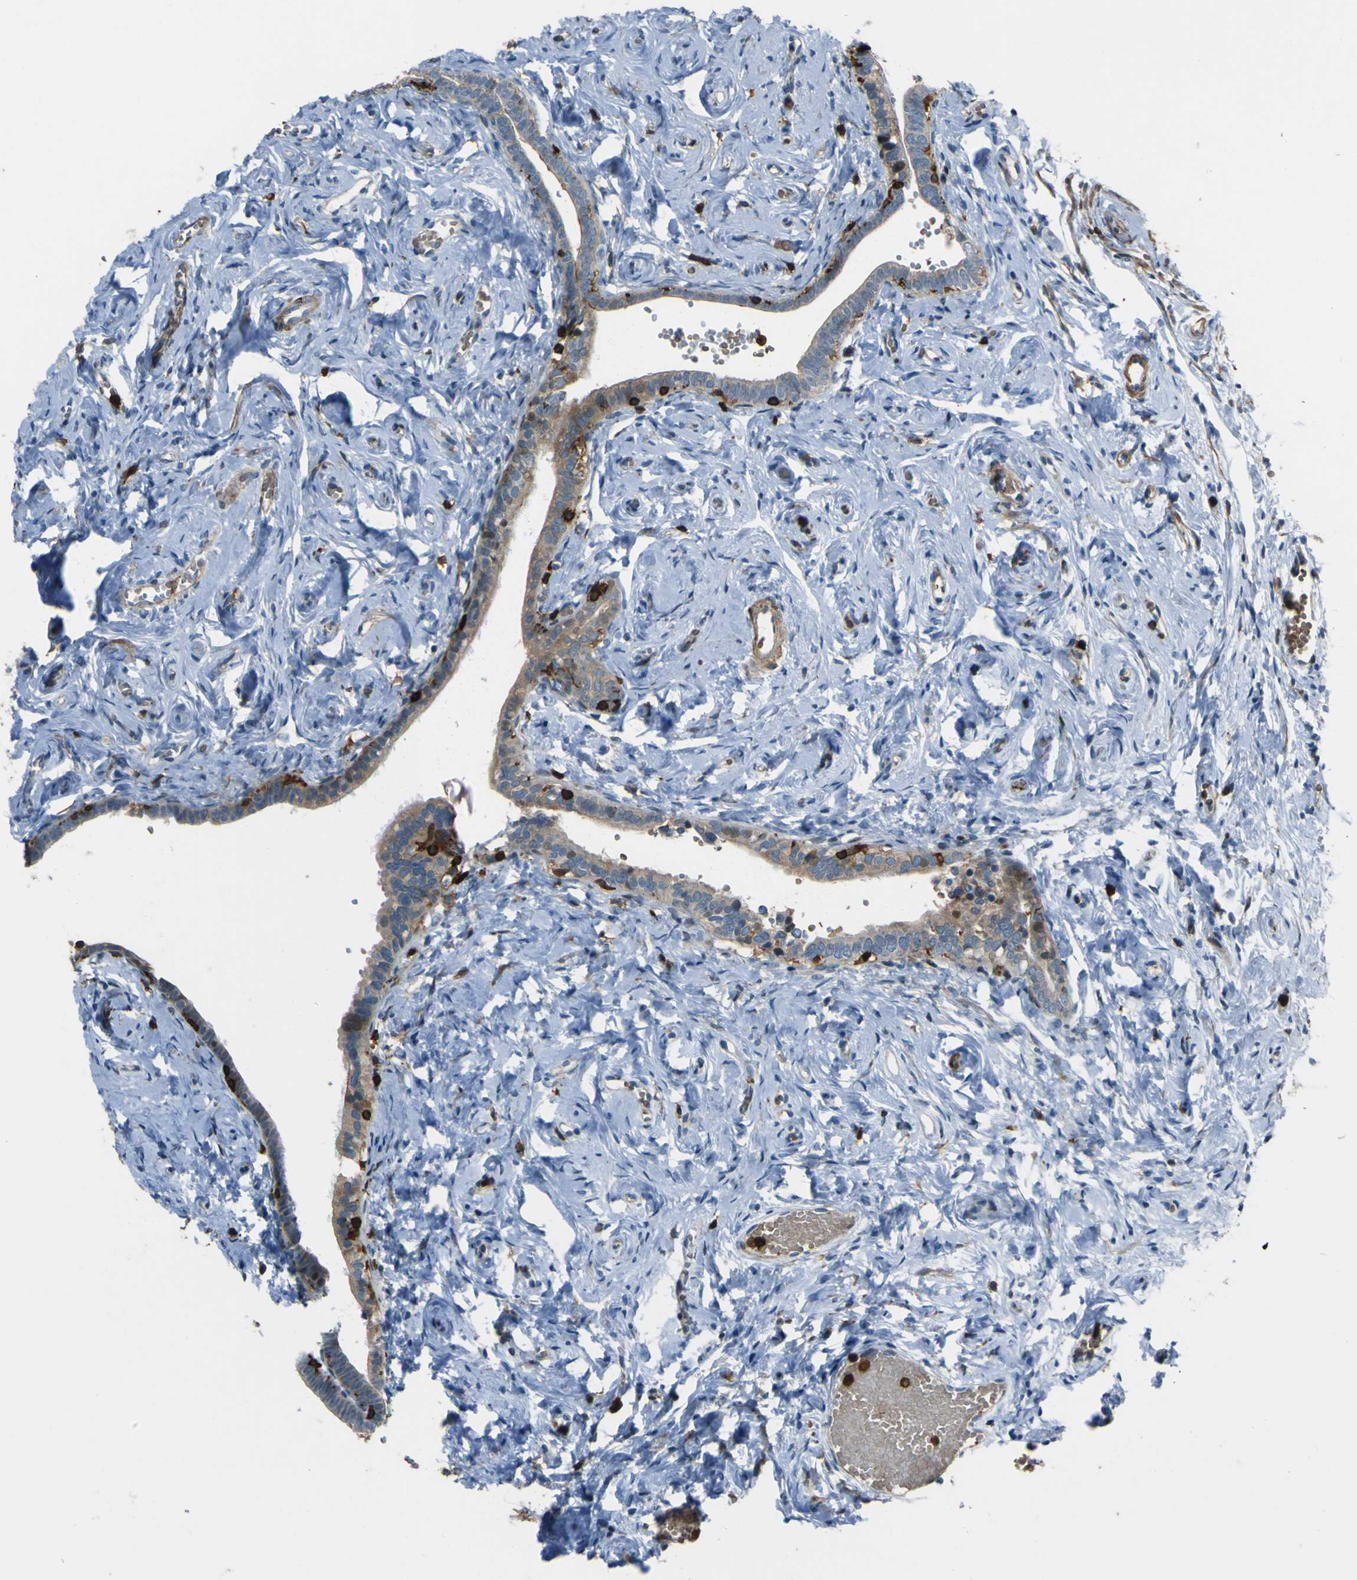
{"staining": {"intensity": "weak", "quantity": ">75%", "location": "cytoplasmic/membranous"}, "tissue": "fallopian tube", "cell_type": "Glandular cells", "image_type": "normal", "snomed": [{"axis": "morphology", "description": "Normal tissue, NOS"}, {"axis": "topography", "description": "Fallopian tube"}], "caption": "Glandular cells display low levels of weak cytoplasmic/membranous staining in approximately >75% of cells in unremarkable fallopian tube.", "gene": "PCDHB5", "patient": {"sex": "female", "age": 71}}